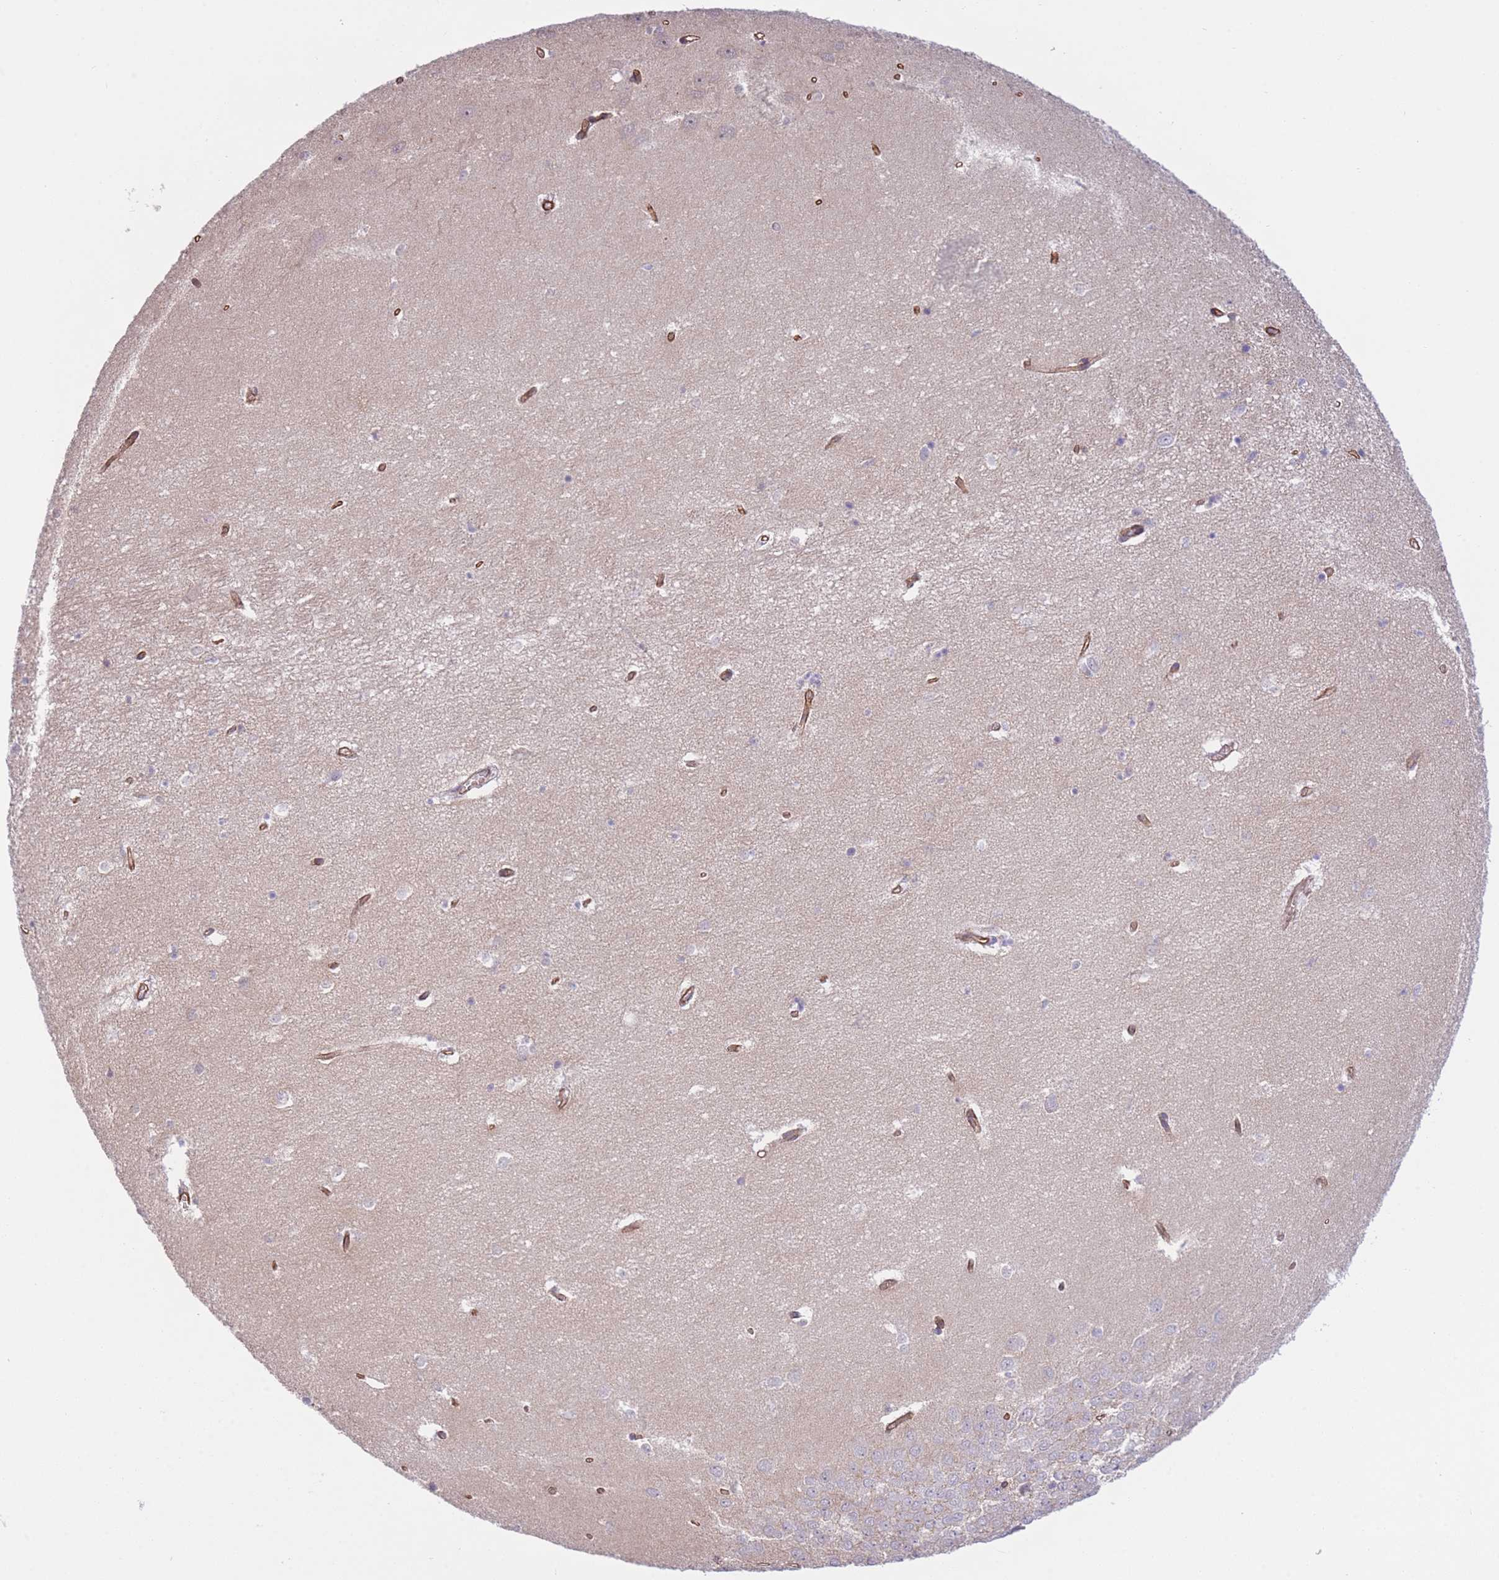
{"staining": {"intensity": "negative", "quantity": "none", "location": "none"}, "tissue": "hippocampus", "cell_type": "Glial cells", "image_type": "normal", "snomed": [{"axis": "morphology", "description": "Normal tissue, NOS"}, {"axis": "topography", "description": "Hippocampus"}], "caption": "Human hippocampus stained for a protein using IHC demonstrates no staining in glial cells.", "gene": "CDC25B", "patient": {"sex": "female", "age": 64}}